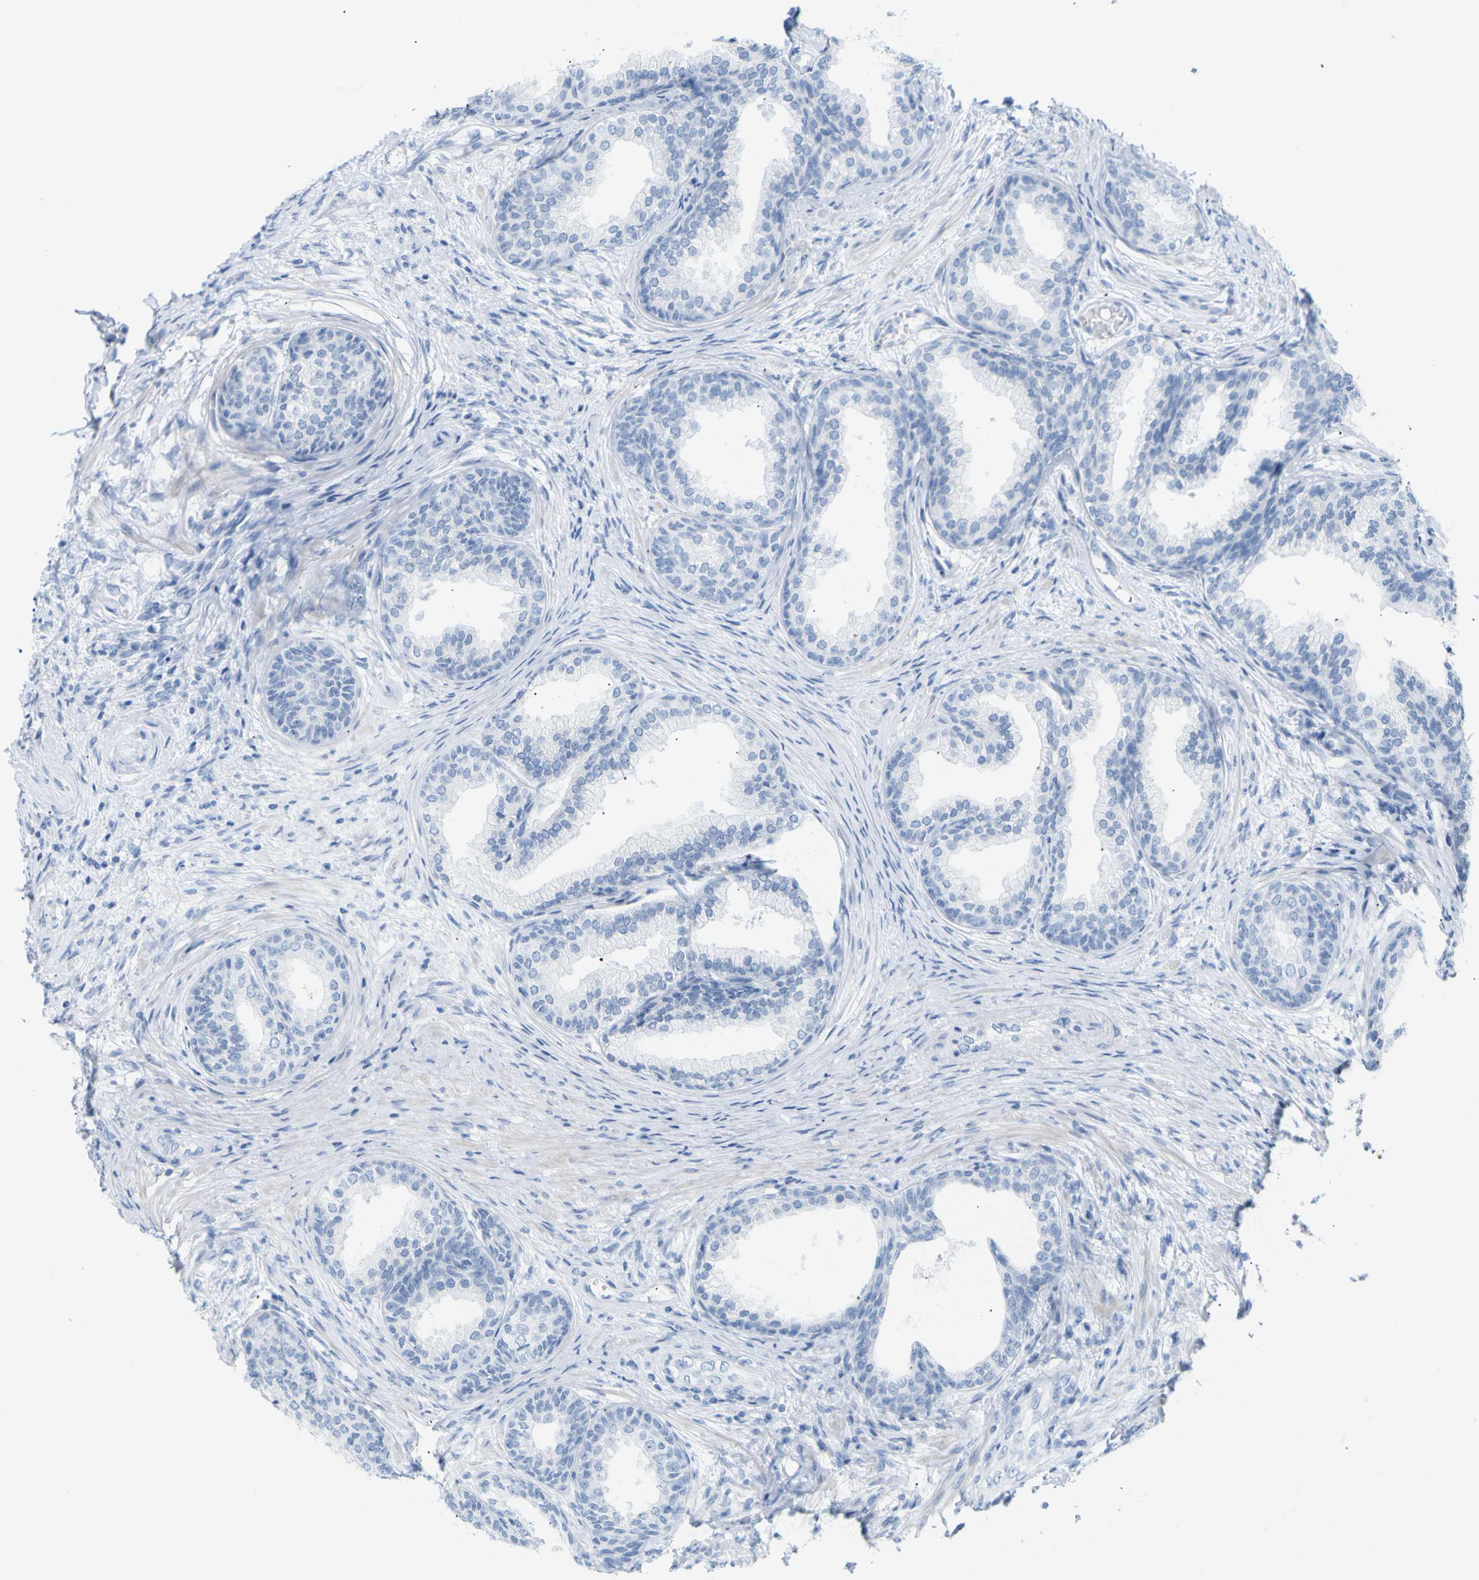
{"staining": {"intensity": "negative", "quantity": "none", "location": "none"}, "tissue": "prostate", "cell_type": "Glandular cells", "image_type": "normal", "snomed": [{"axis": "morphology", "description": "Normal tissue, NOS"}, {"axis": "topography", "description": "Prostate"}], "caption": "IHC image of benign prostate: prostate stained with DAB demonstrates no significant protein staining in glandular cells. The staining is performed using DAB (3,3'-diaminobenzidine) brown chromogen with nuclei counter-stained in using hematoxylin.", "gene": "OPN1SW", "patient": {"sex": "male", "age": 76}}